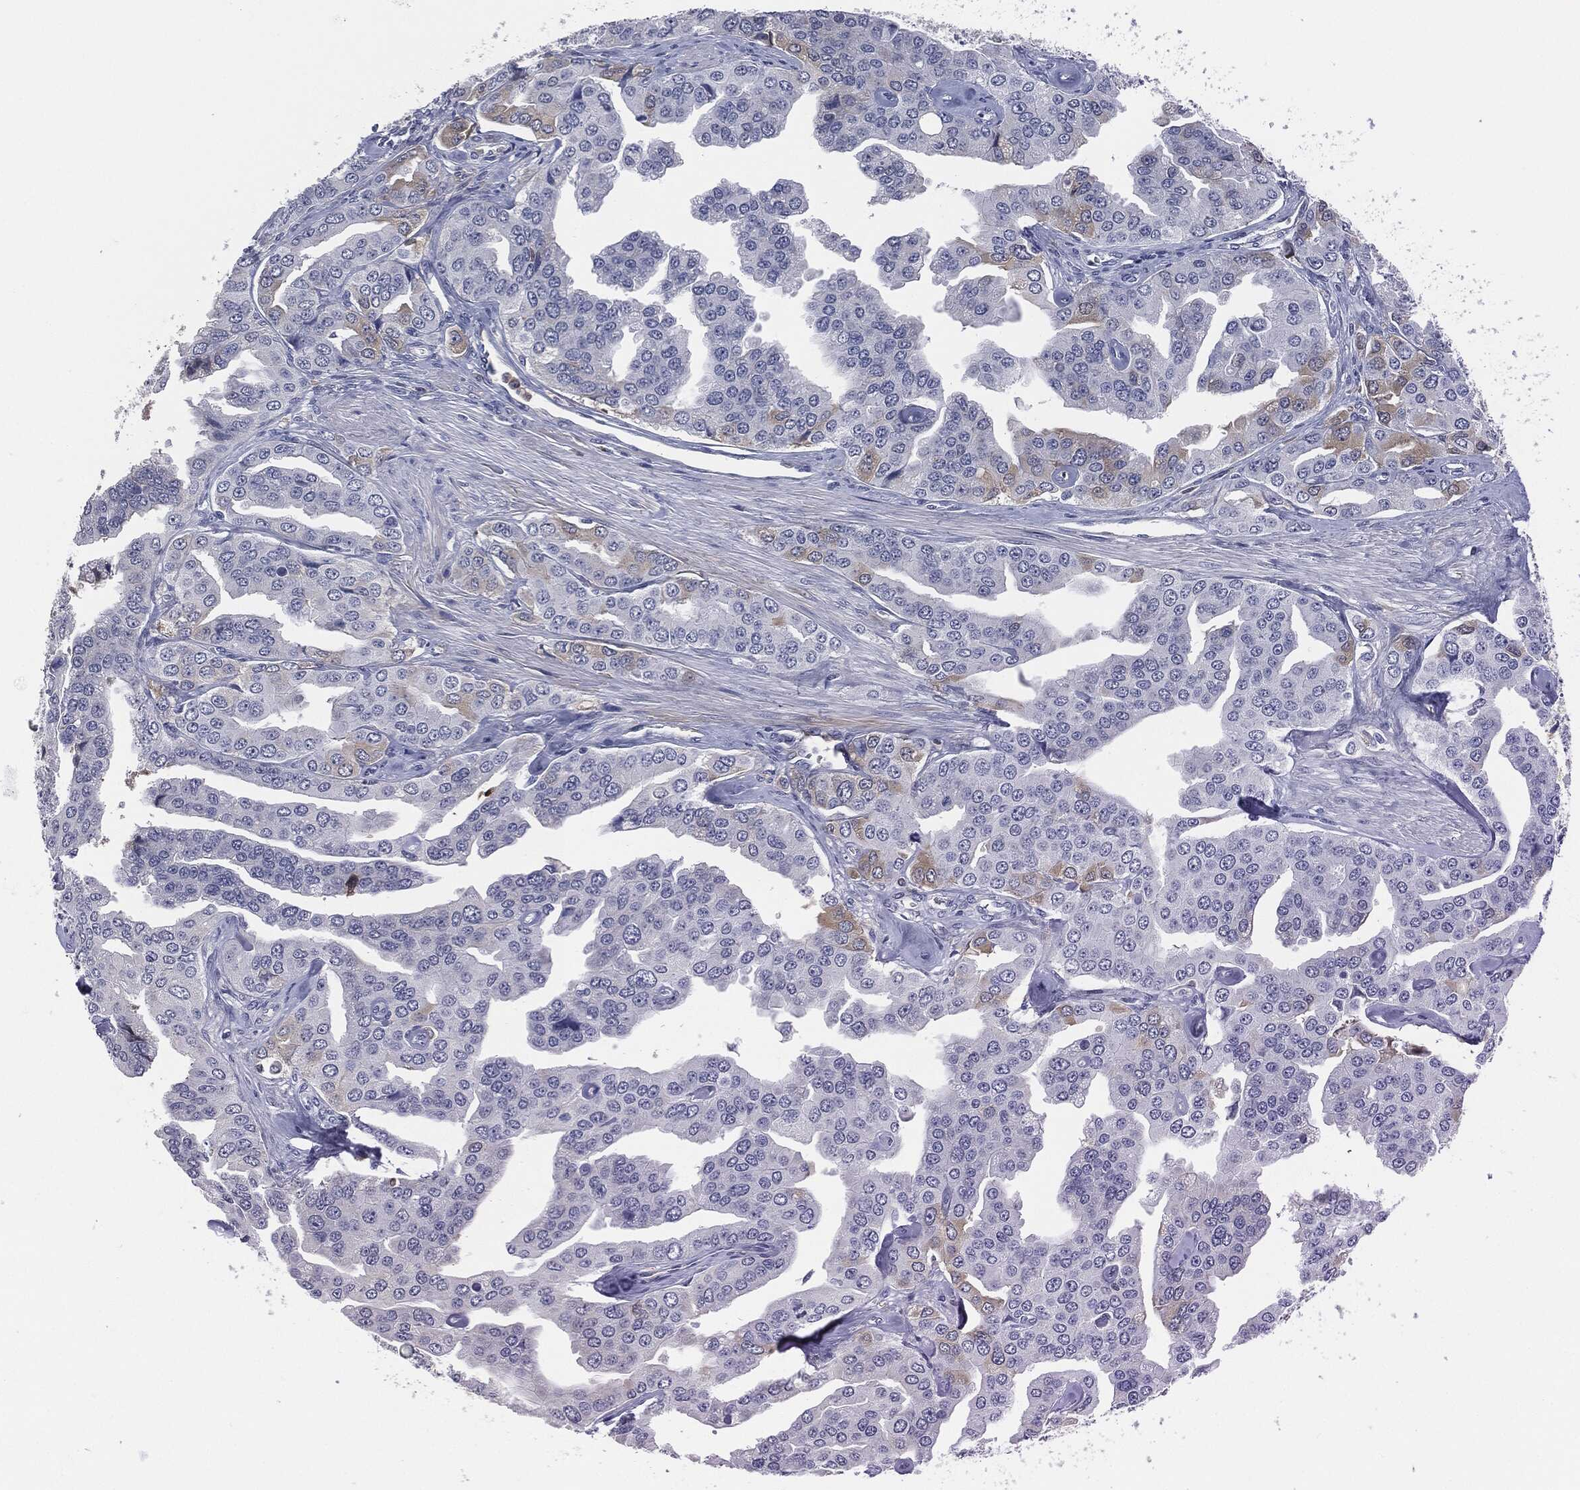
{"staining": {"intensity": "negative", "quantity": "none", "location": "none"}, "tissue": "prostate cancer", "cell_type": "Tumor cells", "image_type": "cancer", "snomed": [{"axis": "morphology", "description": "Adenocarcinoma, NOS"}, {"axis": "topography", "description": "Prostate and seminal vesicle, NOS"}, {"axis": "topography", "description": "Prostate"}], "caption": "The histopathology image demonstrates no significant staining in tumor cells of prostate cancer. (DAB IHC, high magnification).", "gene": "SIGLEC7", "patient": {"sex": "male", "age": 69}}